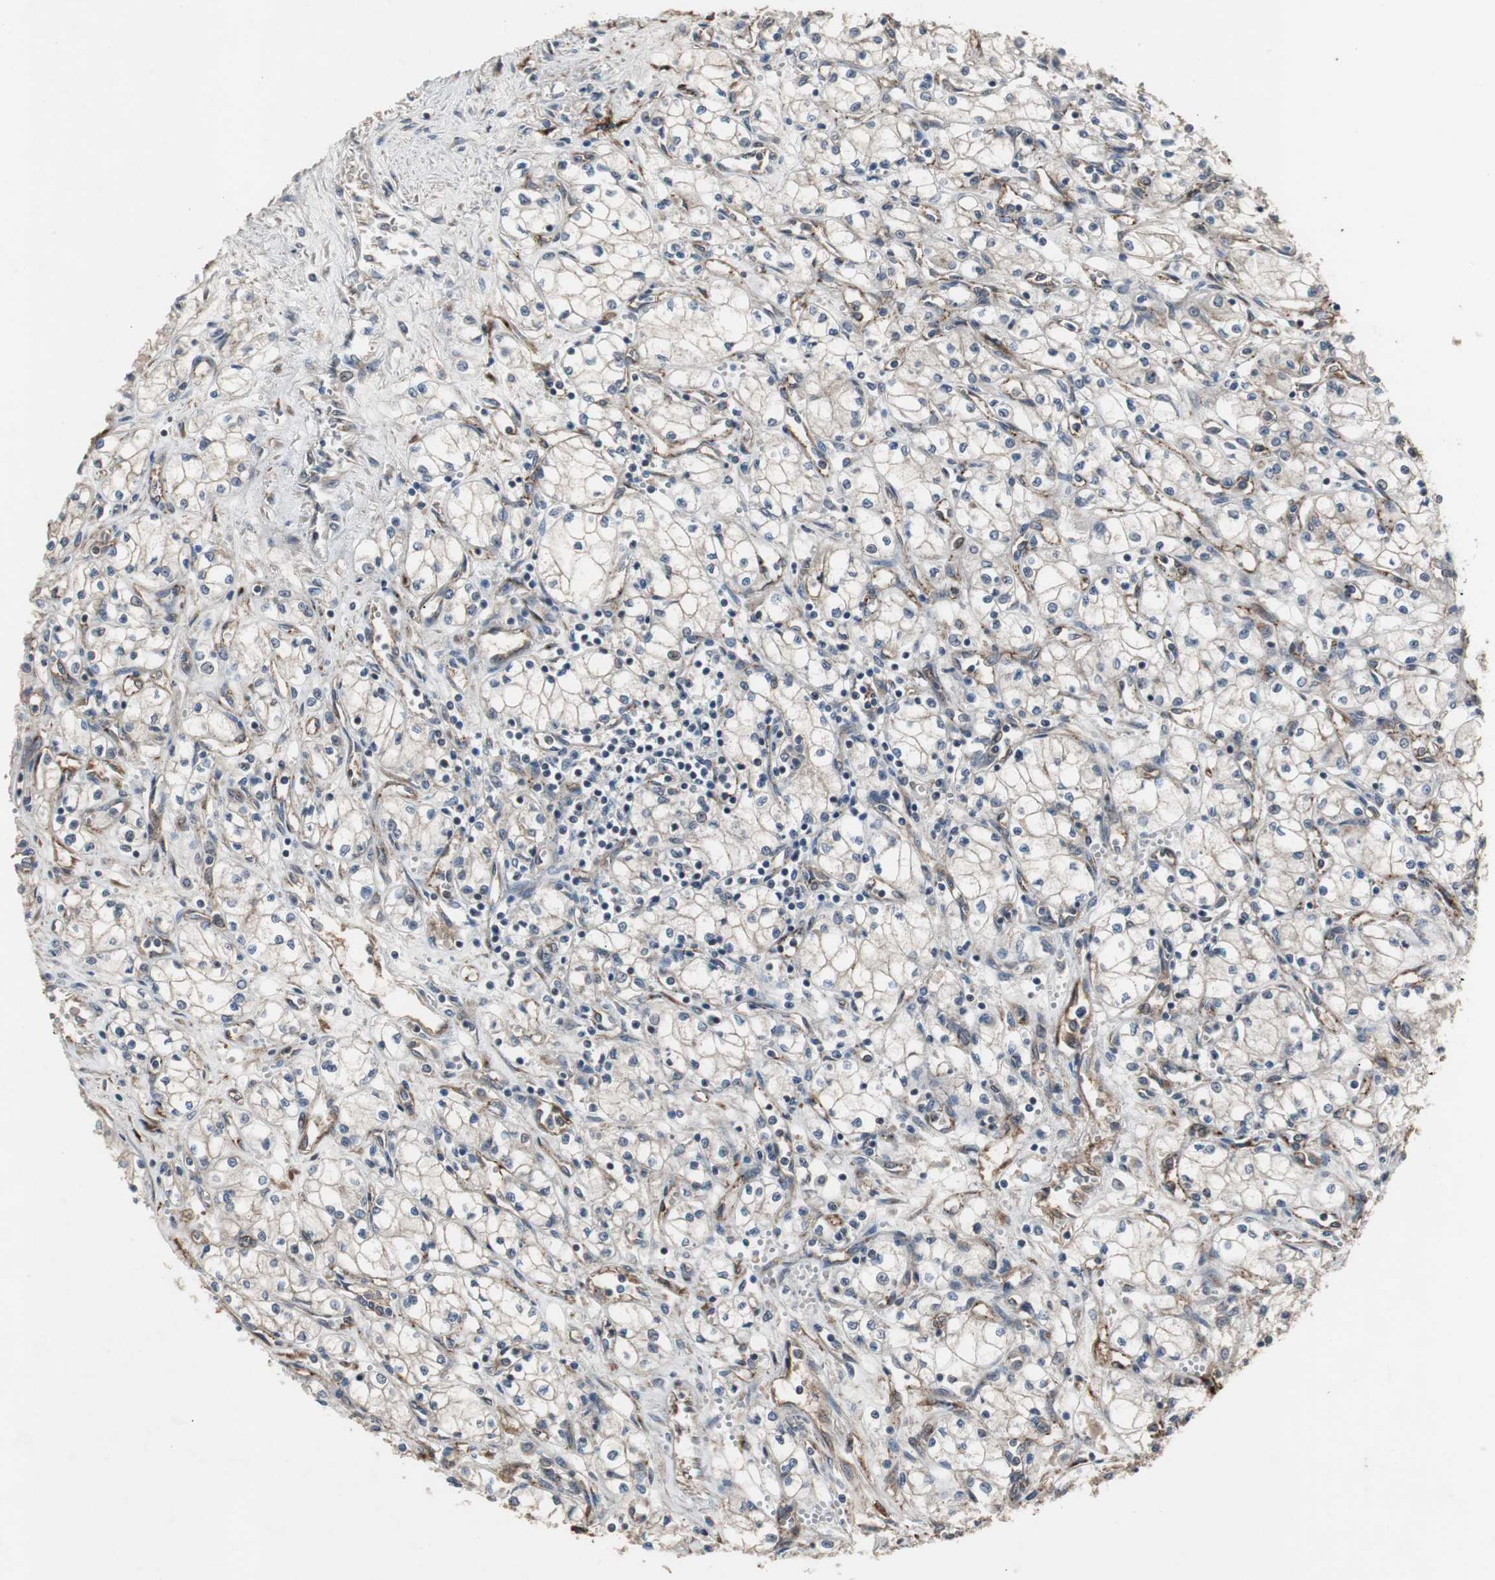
{"staining": {"intensity": "weak", "quantity": "<25%", "location": "cytoplasmic/membranous"}, "tissue": "renal cancer", "cell_type": "Tumor cells", "image_type": "cancer", "snomed": [{"axis": "morphology", "description": "Normal tissue, NOS"}, {"axis": "morphology", "description": "Adenocarcinoma, NOS"}, {"axis": "topography", "description": "Kidney"}], "caption": "DAB immunohistochemical staining of human renal adenocarcinoma displays no significant expression in tumor cells.", "gene": "ATP2B2", "patient": {"sex": "male", "age": 59}}